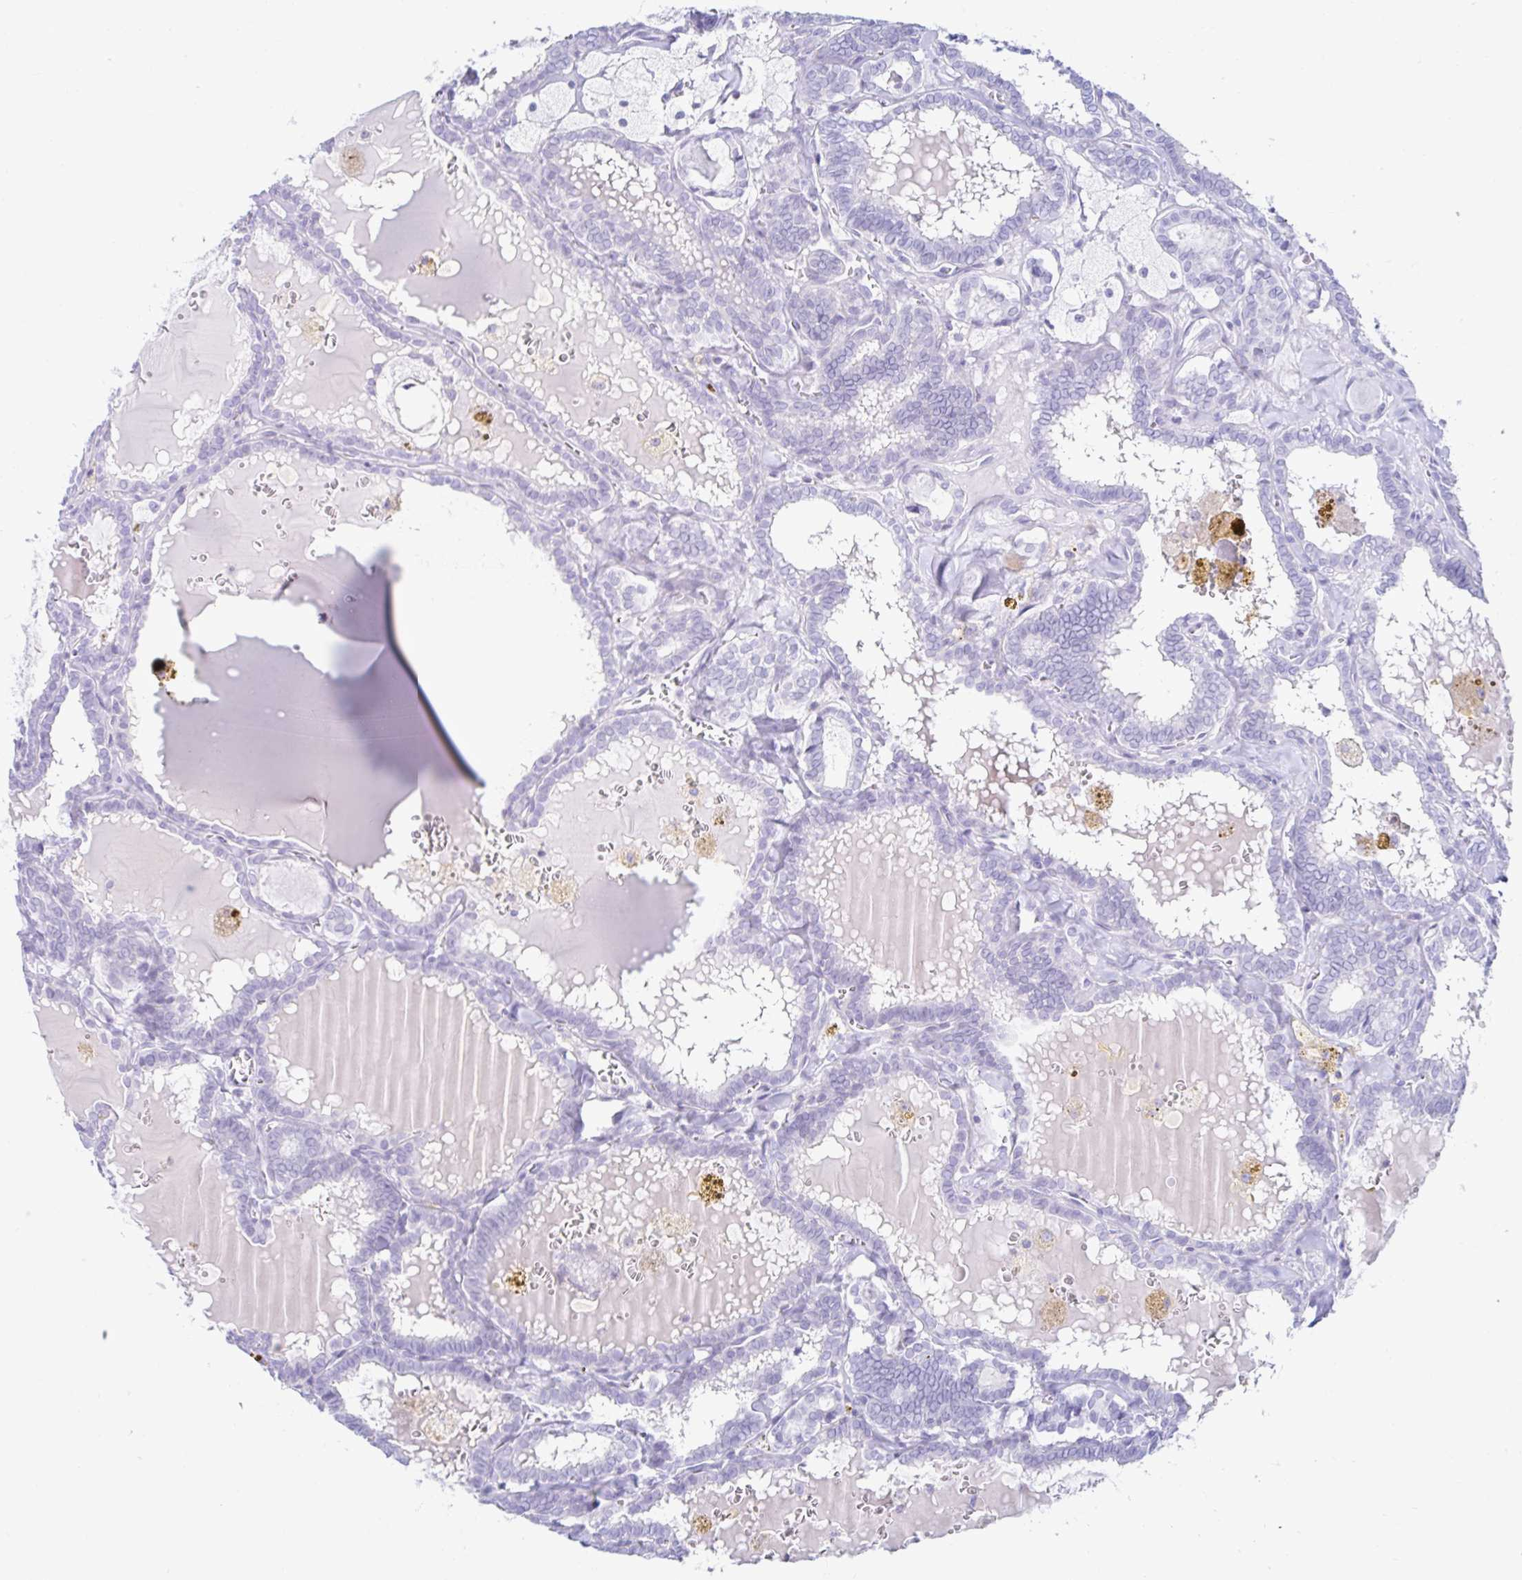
{"staining": {"intensity": "negative", "quantity": "none", "location": "none"}, "tissue": "thyroid cancer", "cell_type": "Tumor cells", "image_type": "cancer", "snomed": [{"axis": "morphology", "description": "Papillary adenocarcinoma, NOS"}, {"axis": "topography", "description": "Thyroid gland"}], "caption": "Tumor cells are negative for protein expression in human thyroid papillary adenocarcinoma. (Stains: DAB (3,3'-diaminobenzidine) immunohistochemistry (IHC) with hematoxylin counter stain, Microscopy: brightfield microscopy at high magnification).", "gene": "BEST1", "patient": {"sex": "female", "age": 39}}